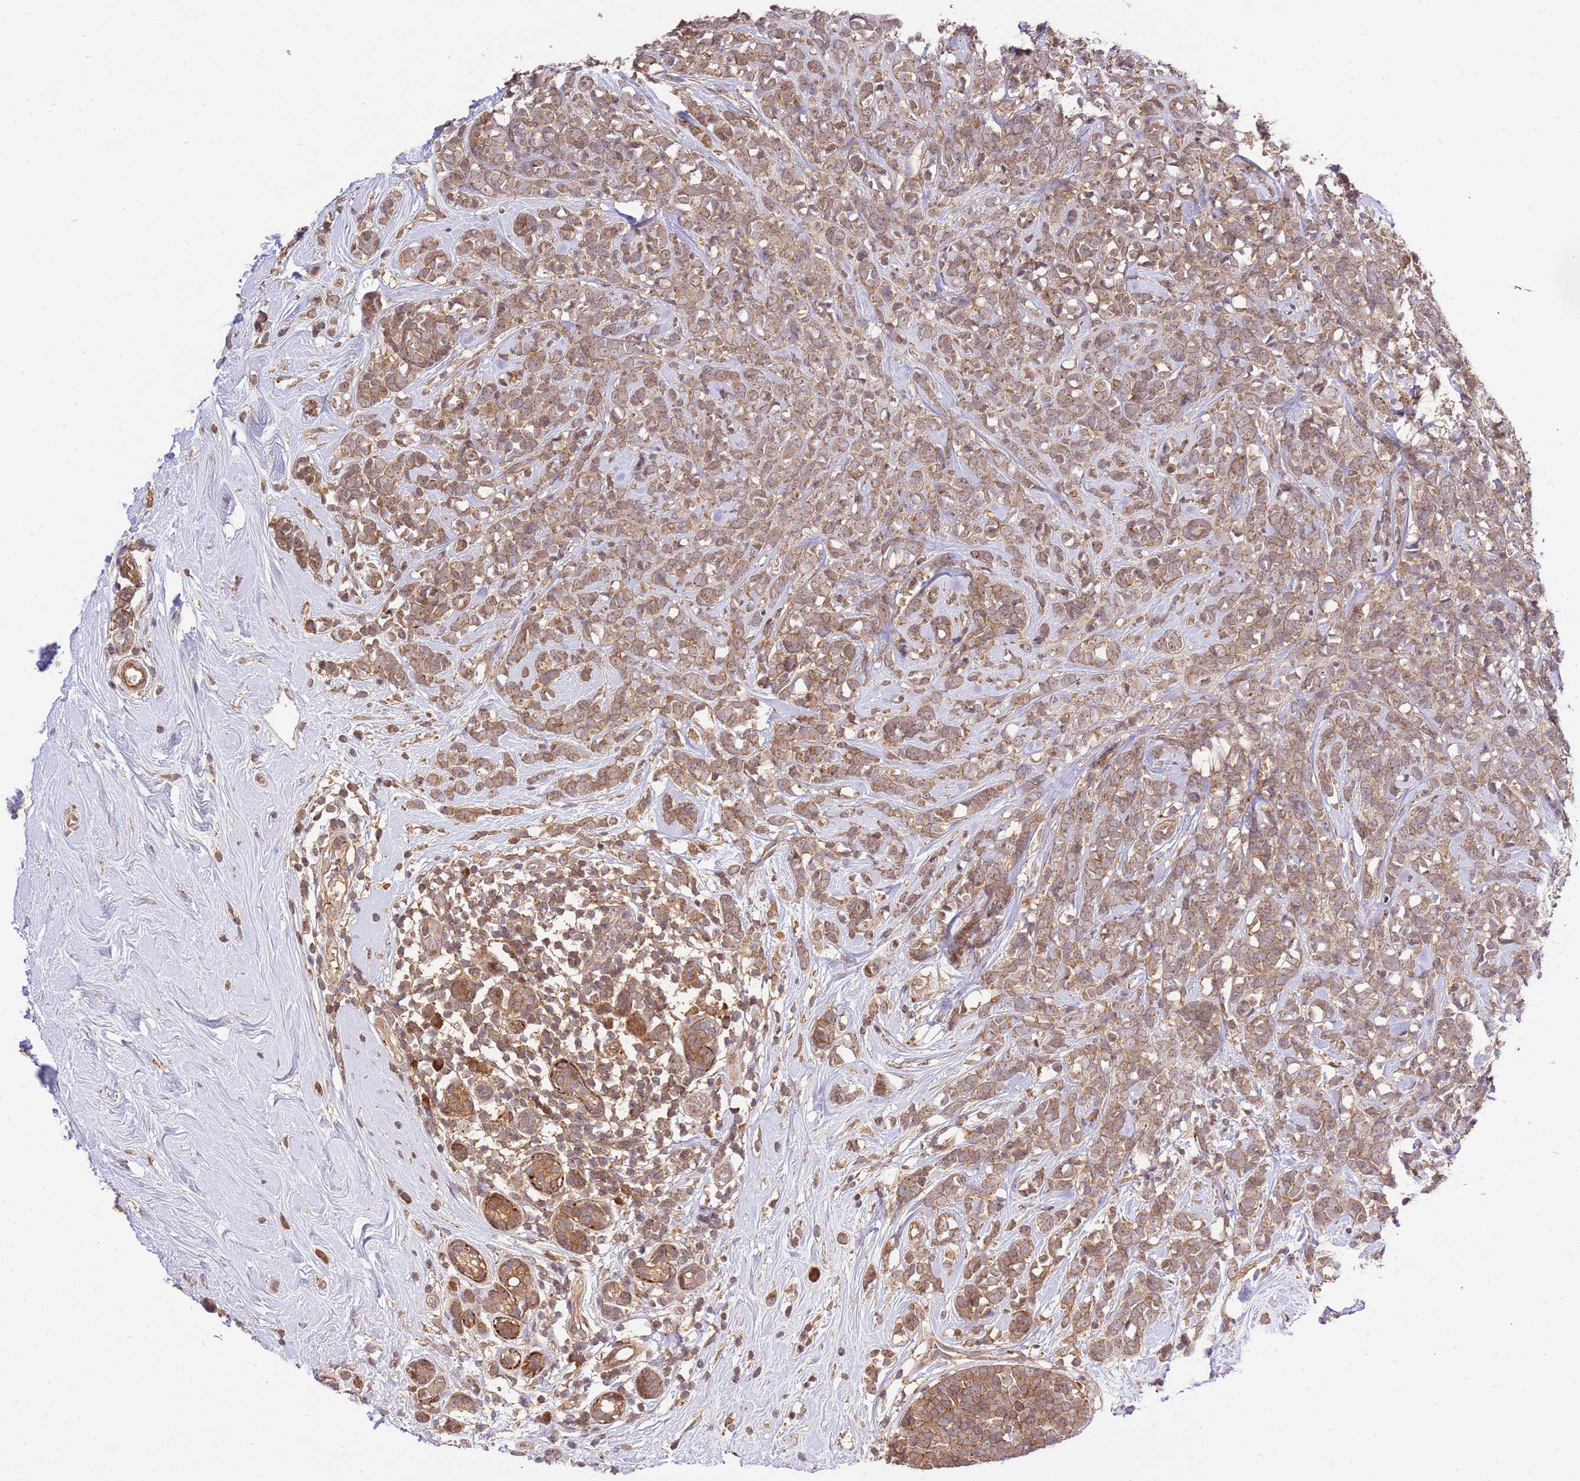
{"staining": {"intensity": "moderate", "quantity": ">75%", "location": "cytoplasmic/membranous,nuclear"}, "tissue": "breast cancer", "cell_type": "Tumor cells", "image_type": "cancer", "snomed": [{"axis": "morphology", "description": "Lobular carcinoma"}, {"axis": "topography", "description": "Breast"}], "caption": "A histopathology image of human breast lobular carcinoma stained for a protein exhibits moderate cytoplasmic/membranous and nuclear brown staining in tumor cells.", "gene": "GAREM1", "patient": {"sex": "female", "age": 58}}